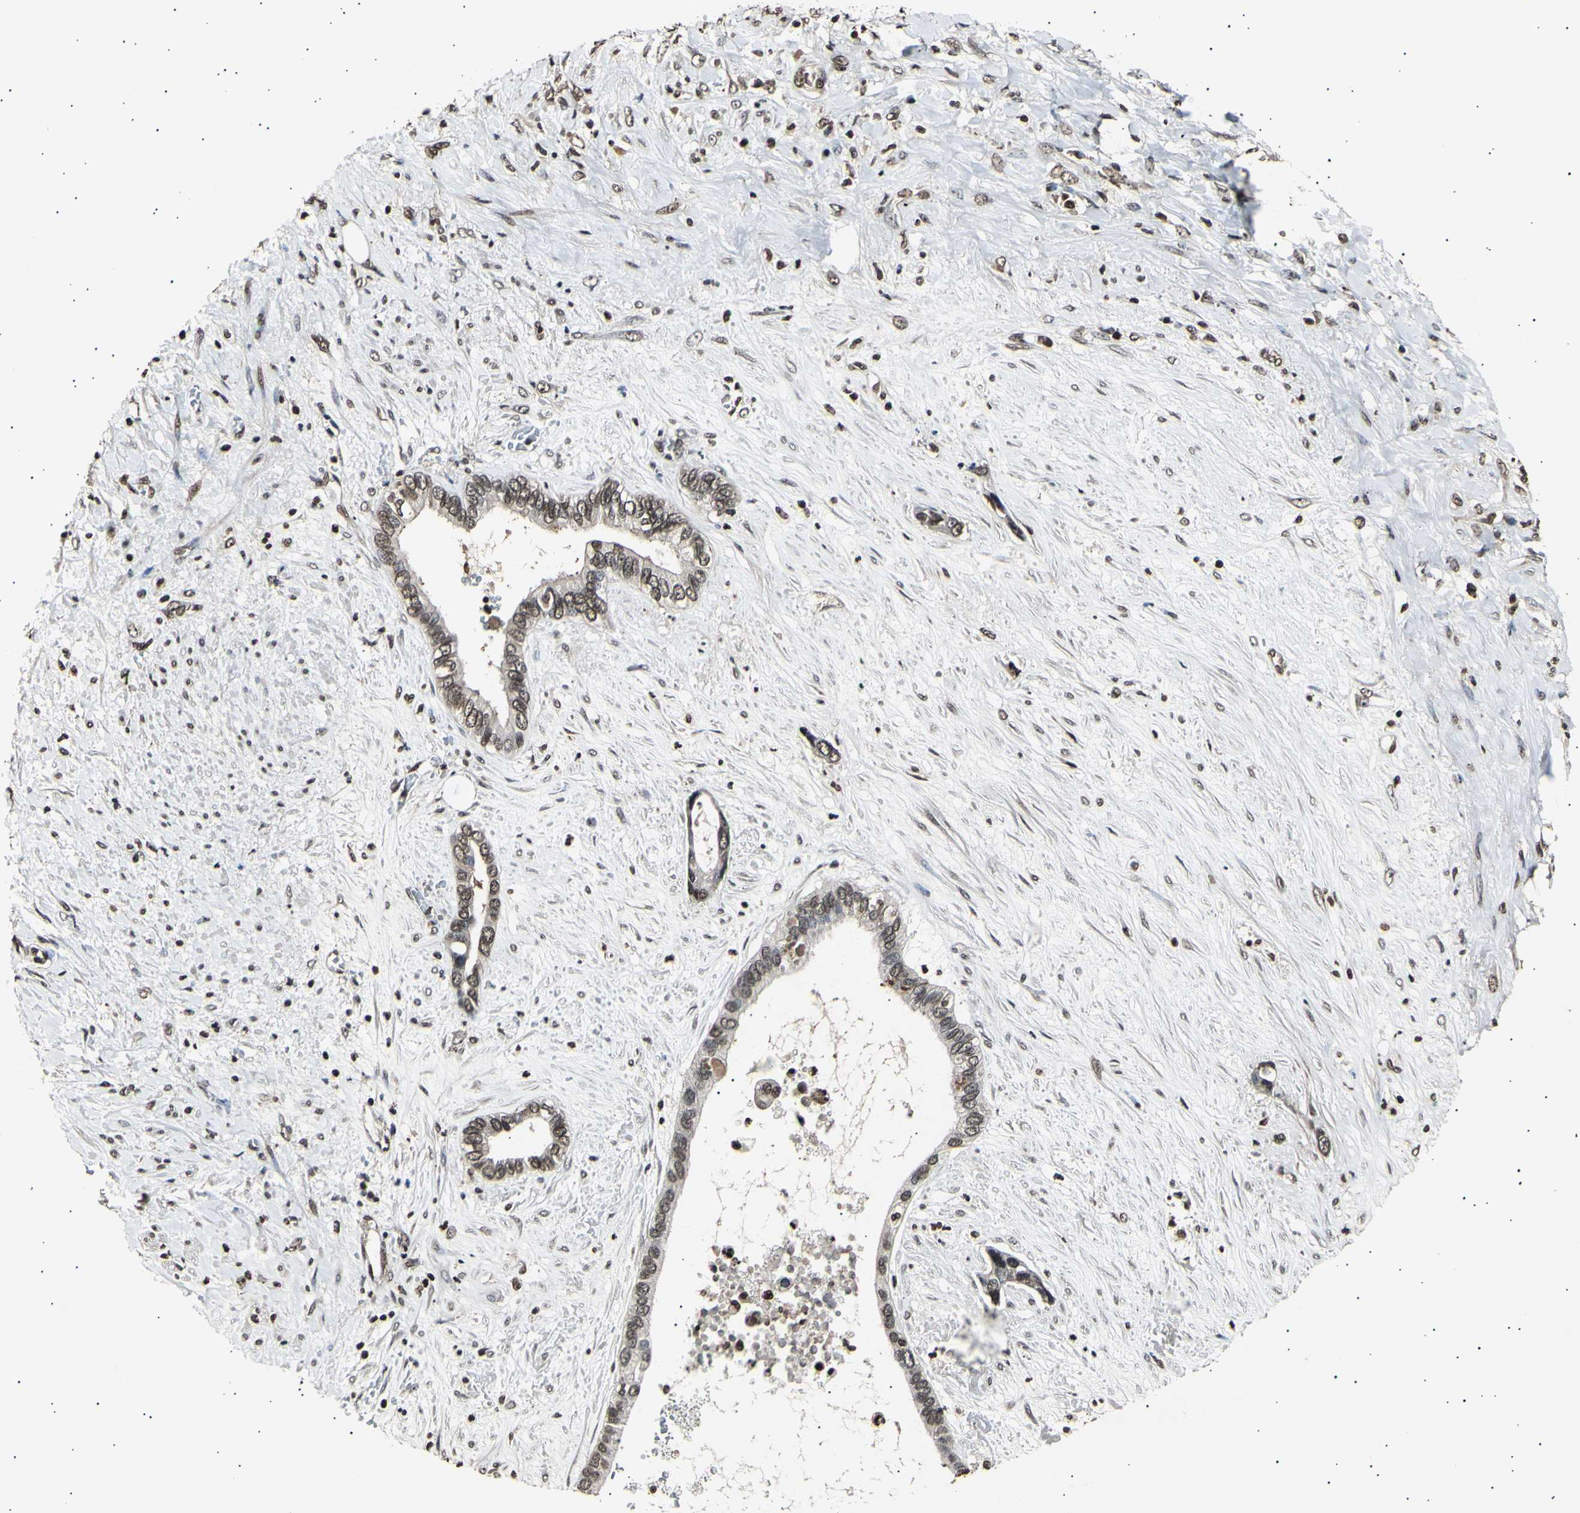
{"staining": {"intensity": "moderate", "quantity": ">75%", "location": "cytoplasmic/membranous,nuclear"}, "tissue": "liver cancer", "cell_type": "Tumor cells", "image_type": "cancer", "snomed": [{"axis": "morphology", "description": "Cholangiocarcinoma"}, {"axis": "topography", "description": "Liver"}], "caption": "Tumor cells display medium levels of moderate cytoplasmic/membranous and nuclear staining in about >75% of cells in liver cancer. Using DAB (brown) and hematoxylin (blue) stains, captured at high magnification using brightfield microscopy.", "gene": "ANAPC7", "patient": {"sex": "female", "age": 65}}